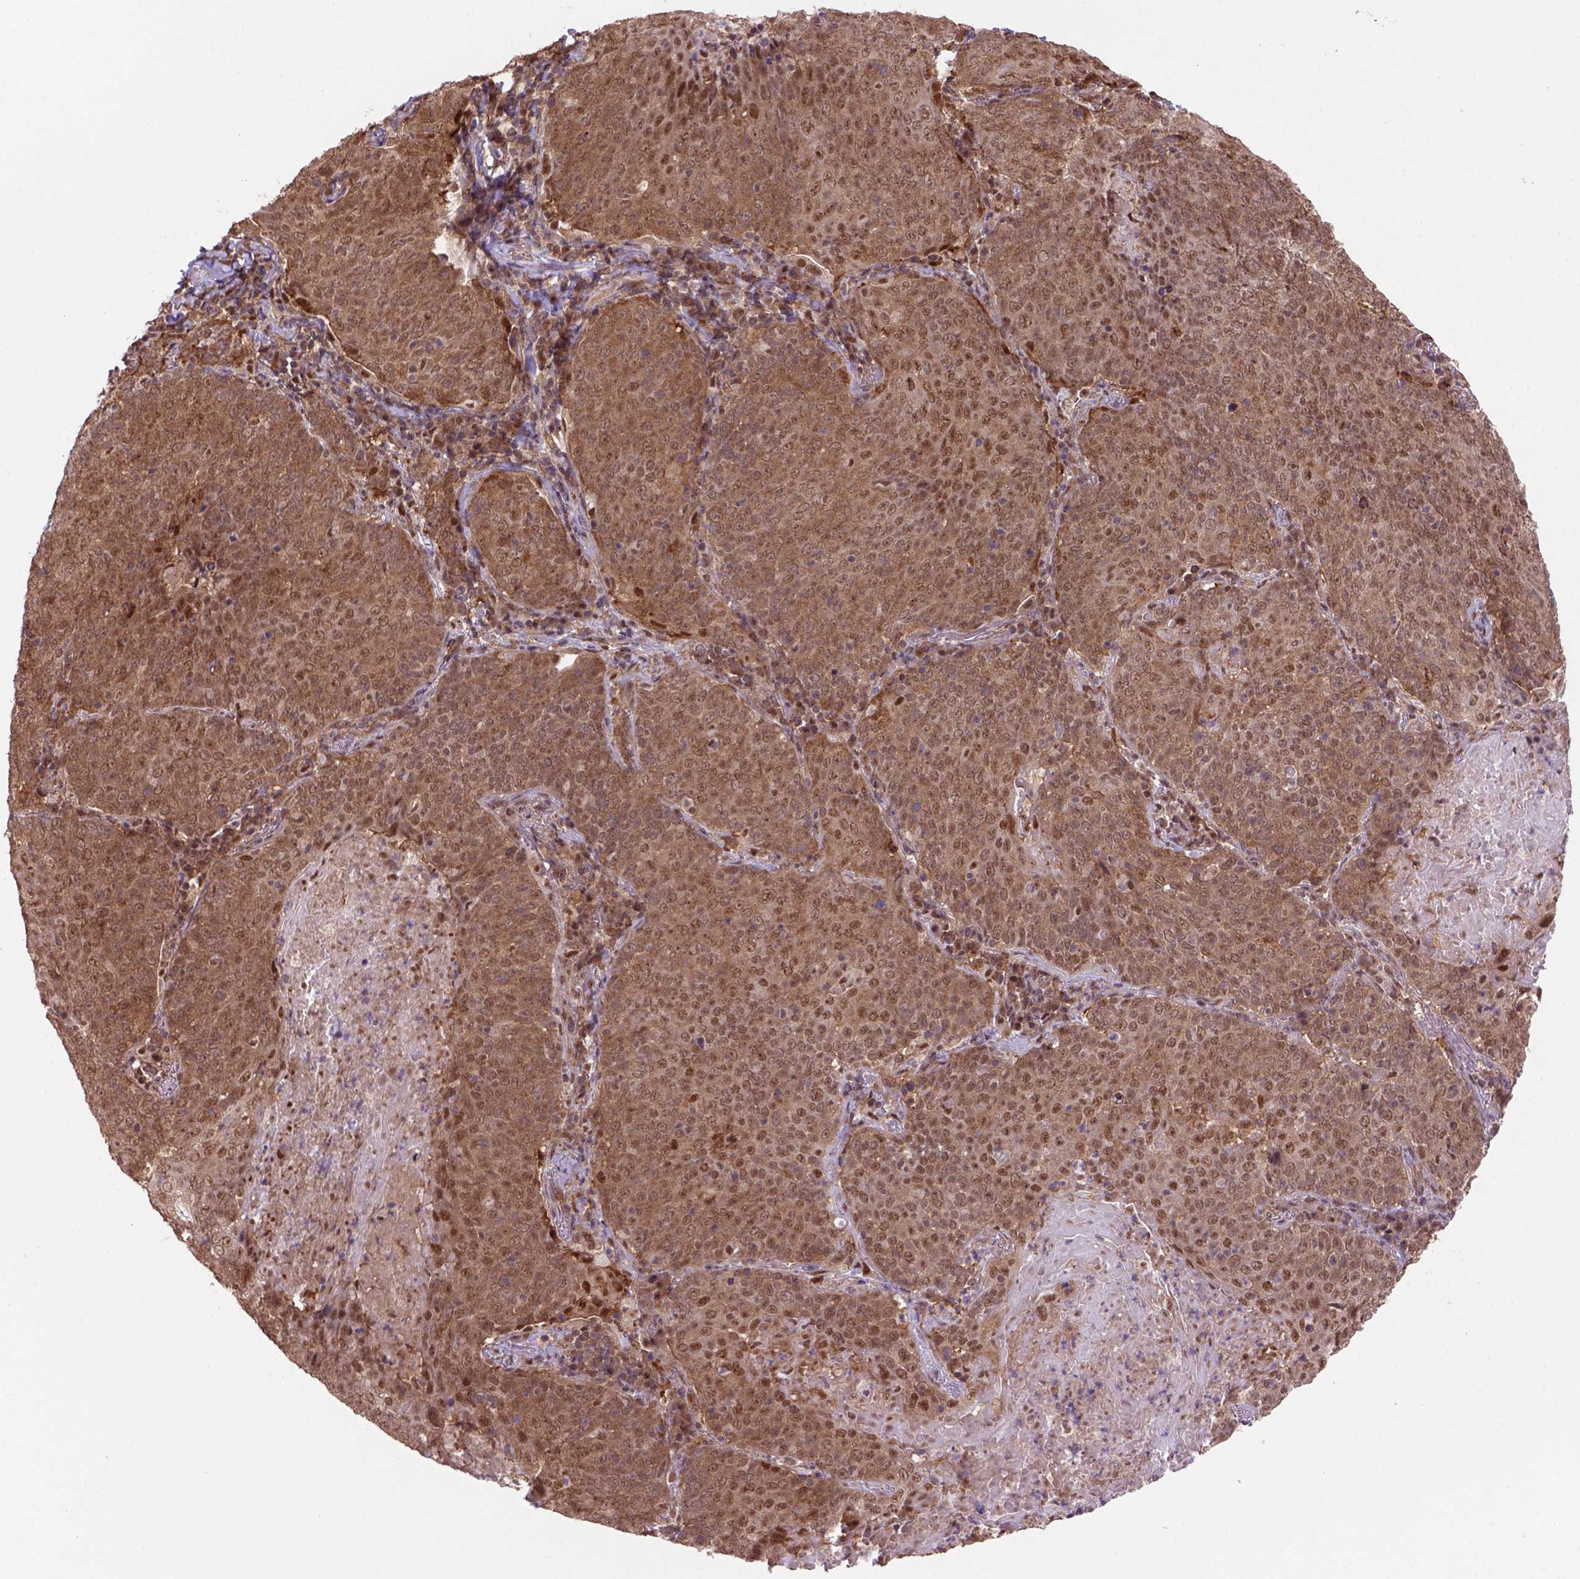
{"staining": {"intensity": "moderate", "quantity": ">75%", "location": "cytoplasmic/membranous,nuclear"}, "tissue": "lung cancer", "cell_type": "Tumor cells", "image_type": "cancer", "snomed": [{"axis": "morphology", "description": "Squamous cell carcinoma, NOS"}, {"axis": "topography", "description": "Lung"}], "caption": "Immunohistochemical staining of human lung cancer demonstrates medium levels of moderate cytoplasmic/membranous and nuclear staining in approximately >75% of tumor cells.", "gene": "PSMC2", "patient": {"sex": "male", "age": 82}}